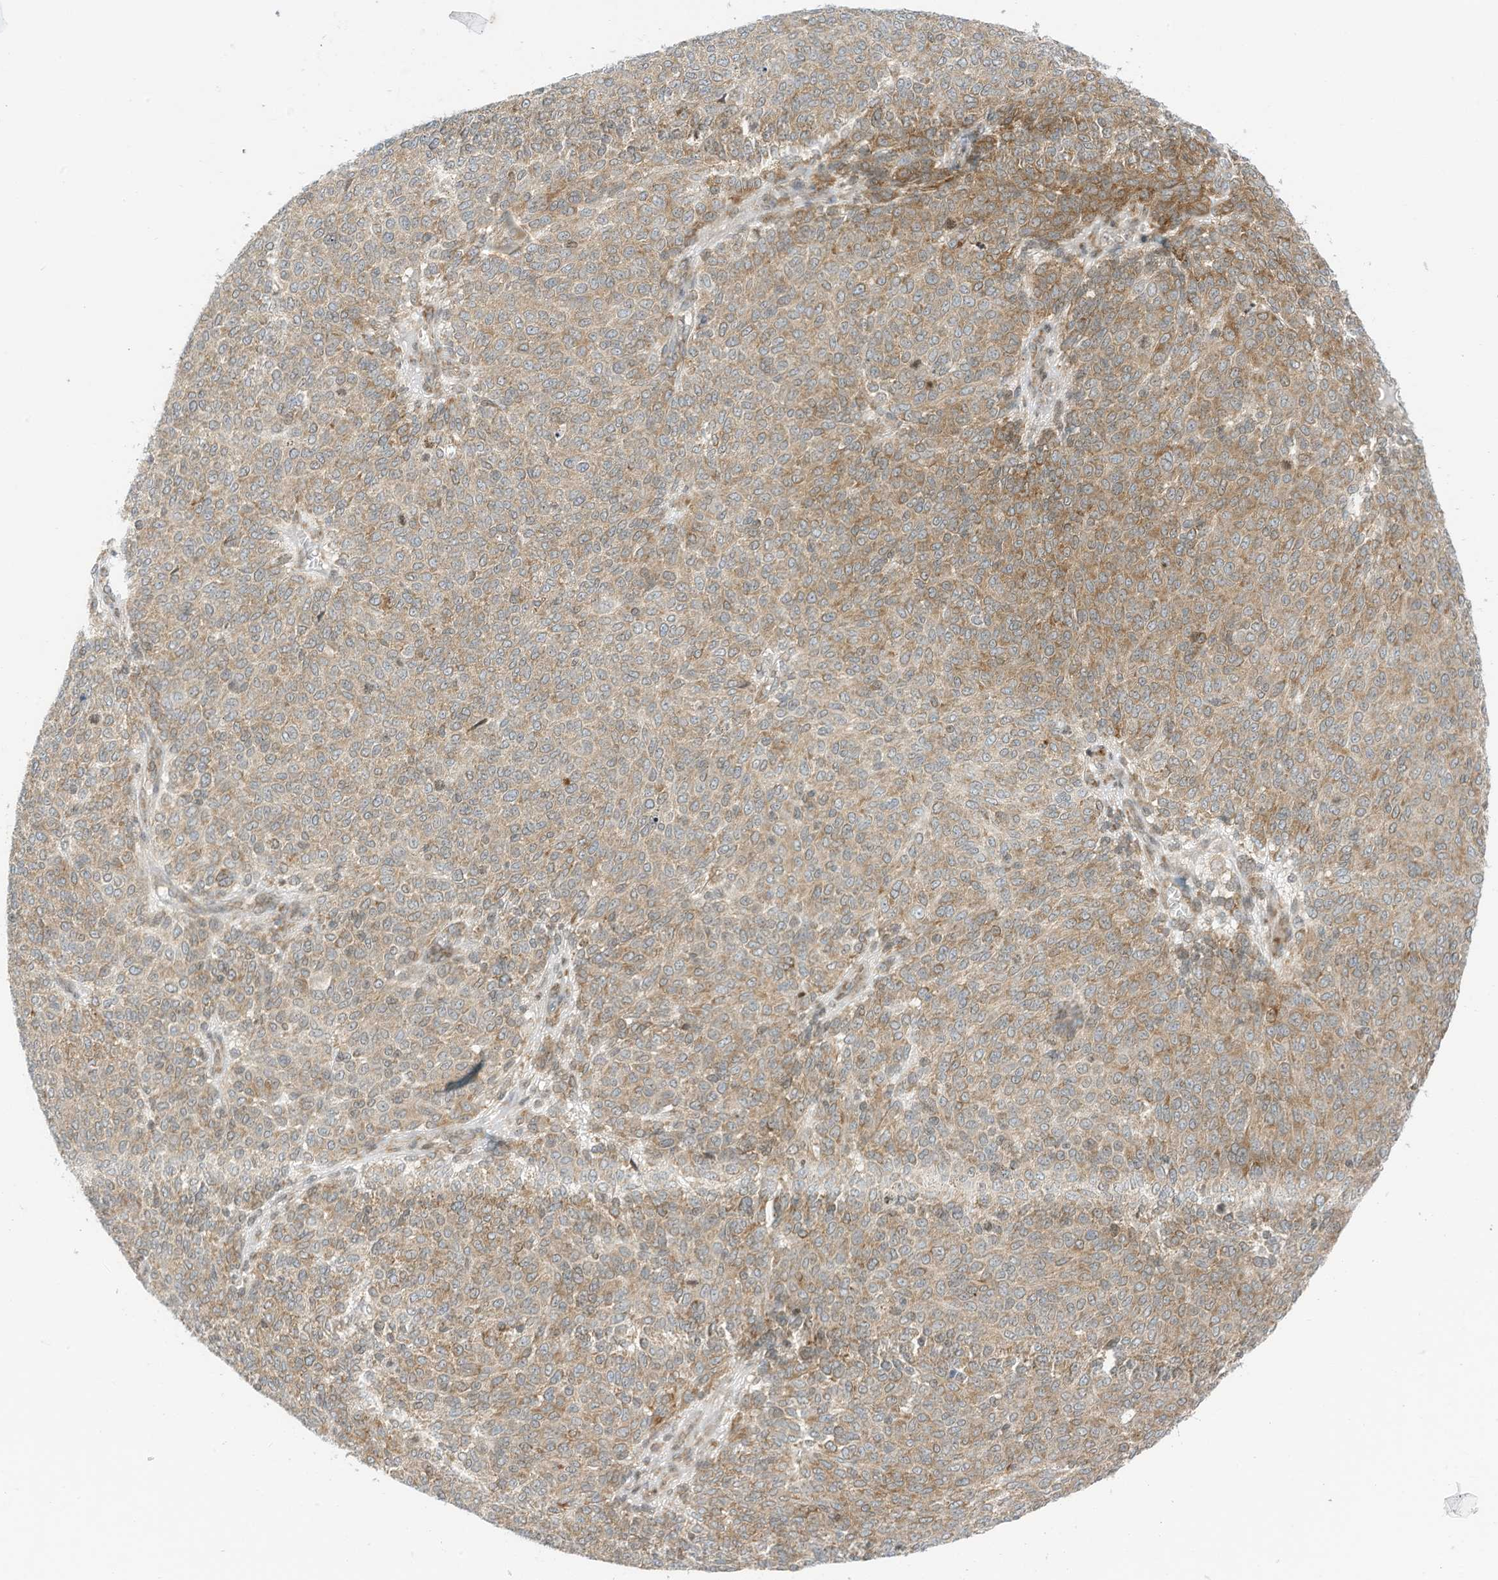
{"staining": {"intensity": "moderate", "quantity": "25%-75%", "location": "cytoplasmic/membranous"}, "tissue": "melanoma", "cell_type": "Tumor cells", "image_type": "cancer", "snomed": [{"axis": "morphology", "description": "Malignant melanoma, NOS"}, {"axis": "topography", "description": "Skin"}], "caption": "Immunohistochemistry histopathology image of human malignant melanoma stained for a protein (brown), which reveals medium levels of moderate cytoplasmic/membranous expression in approximately 25%-75% of tumor cells.", "gene": "EDF1", "patient": {"sex": "male", "age": 73}}